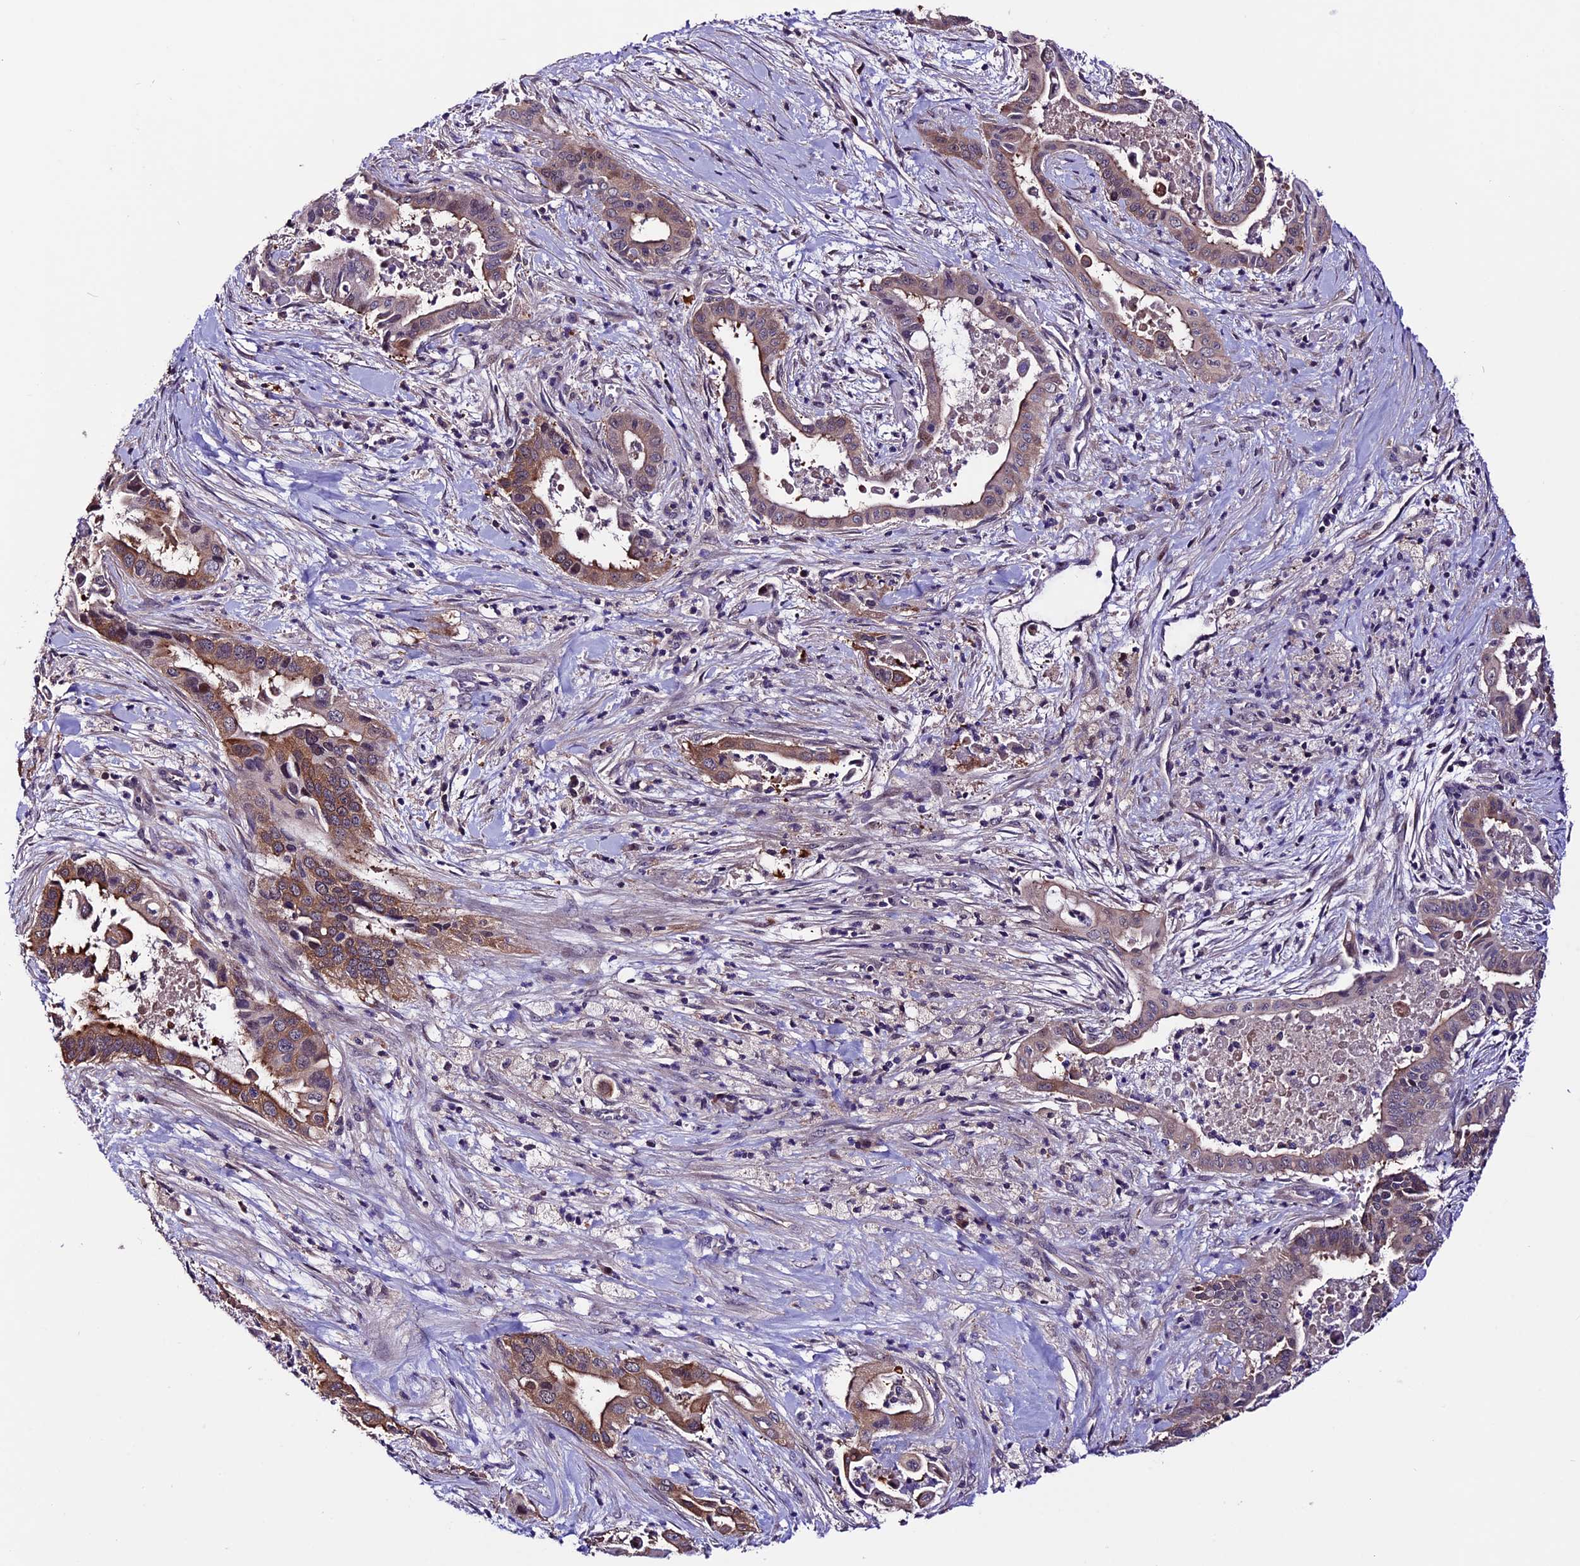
{"staining": {"intensity": "moderate", "quantity": ">75%", "location": "cytoplasmic/membranous"}, "tissue": "pancreatic cancer", "cell_type": "Tumor cells", "image_type": "cancer", "snomed": [{"axis": "morphology", "description": "Adenocarcinoma, NOS"}, {"axis": "topography", "description": "Pancreas"}], "caption": "Adenocarcinoma (pancreatic) tissue reveals moderate cytoplasmic/membranous positivity in about >75% of tumor cells, visualized by immunohistochemistry.", "gene": "XKR7", "patient": {"sex": "female", "age": 77}}